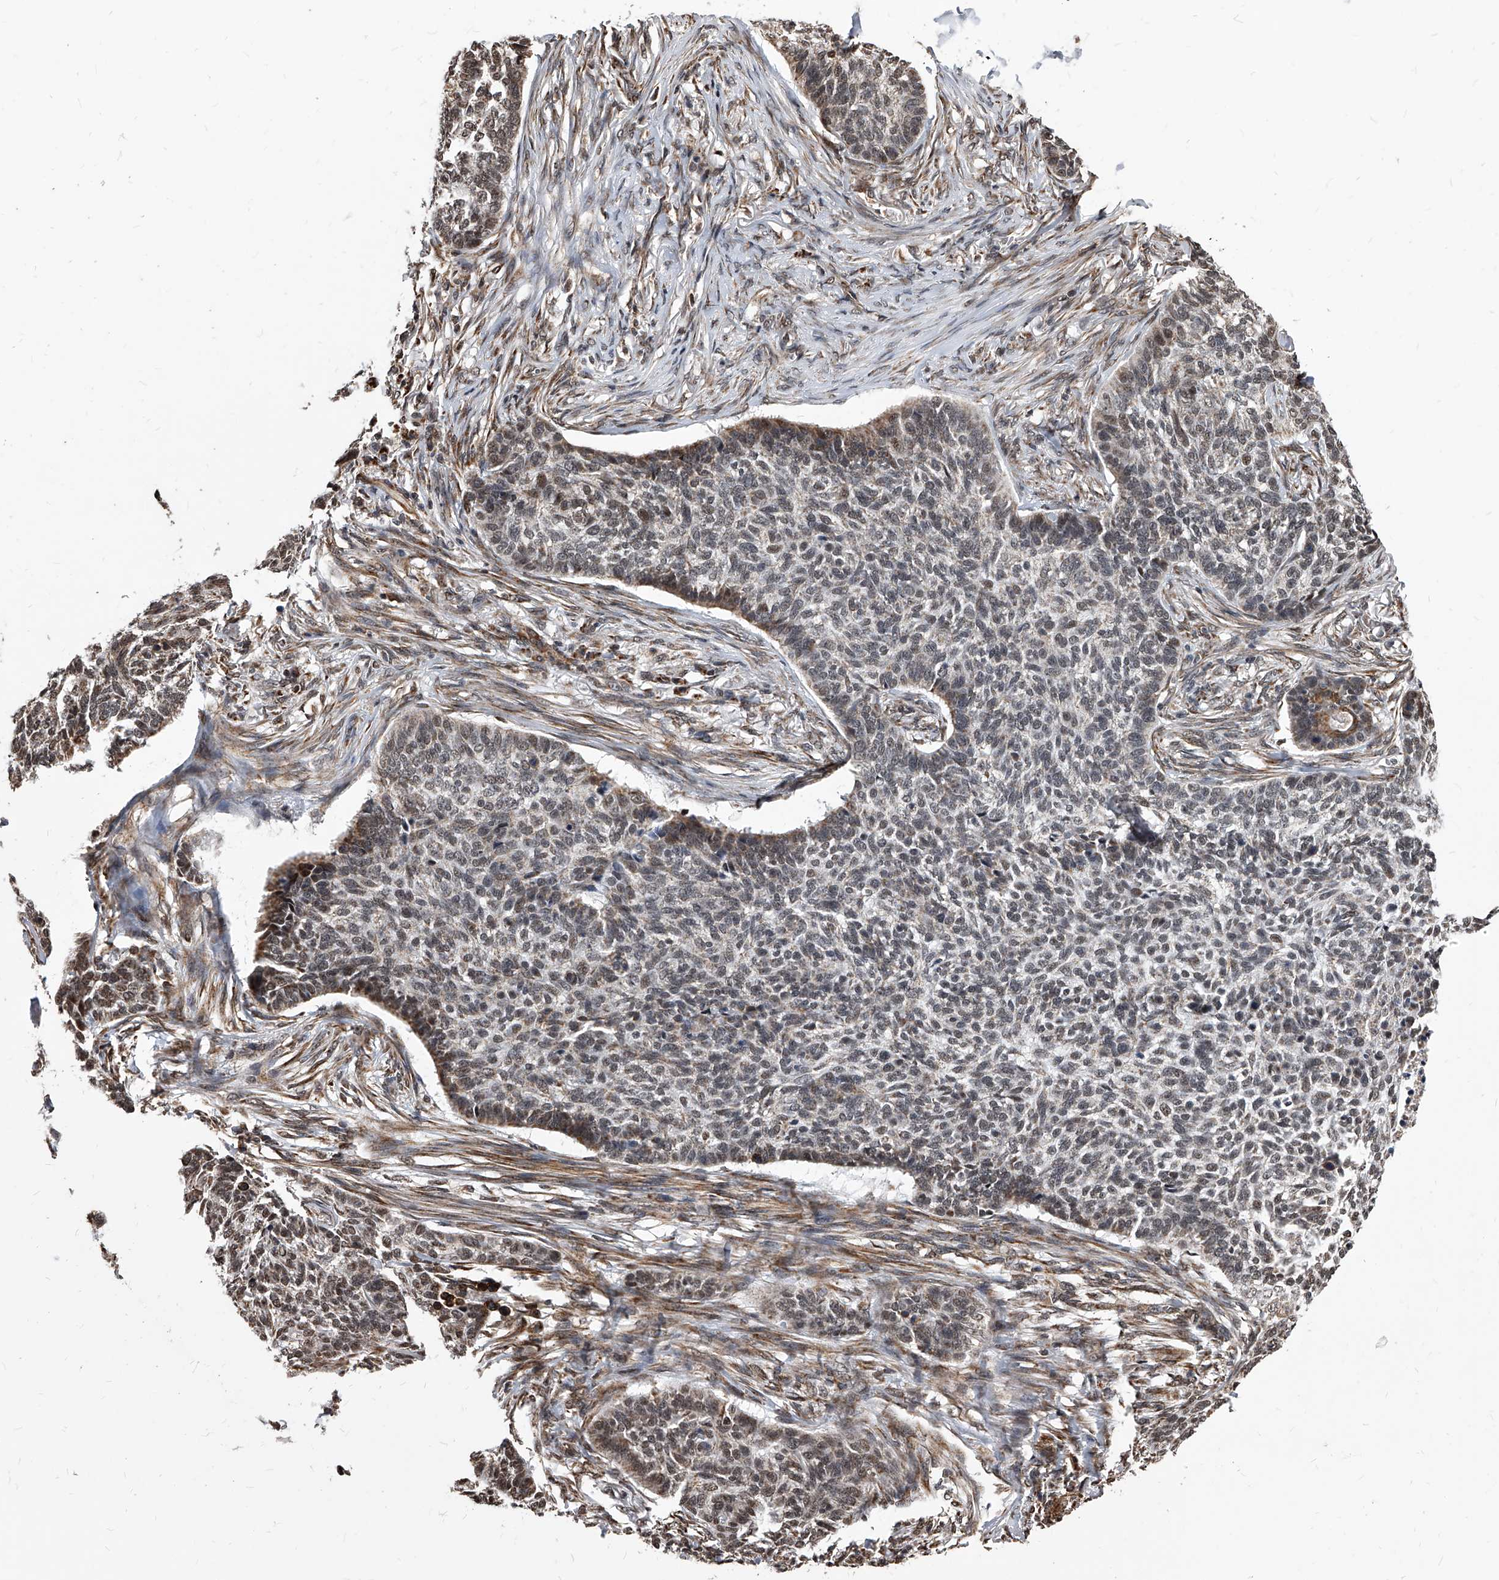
{"staining": {"intensity": "weak", "quantity": "<25%", "location": "cytoplasmic/membranous"}, "tissue": "skin cancer", "cell_type": "Tumor cells", "image_type": "cancer", "snomed": [{"axis": "morphology", "description": "Basal cell carcinoma"}, {"axis": "topography", "description": "Skin"}], "caption": "Tumor cells are negative for protein expression in human skin cancer (basal cell carcinoma).", "gene": "DUSP22", "patient": {"sex": "male", "age": 85}}